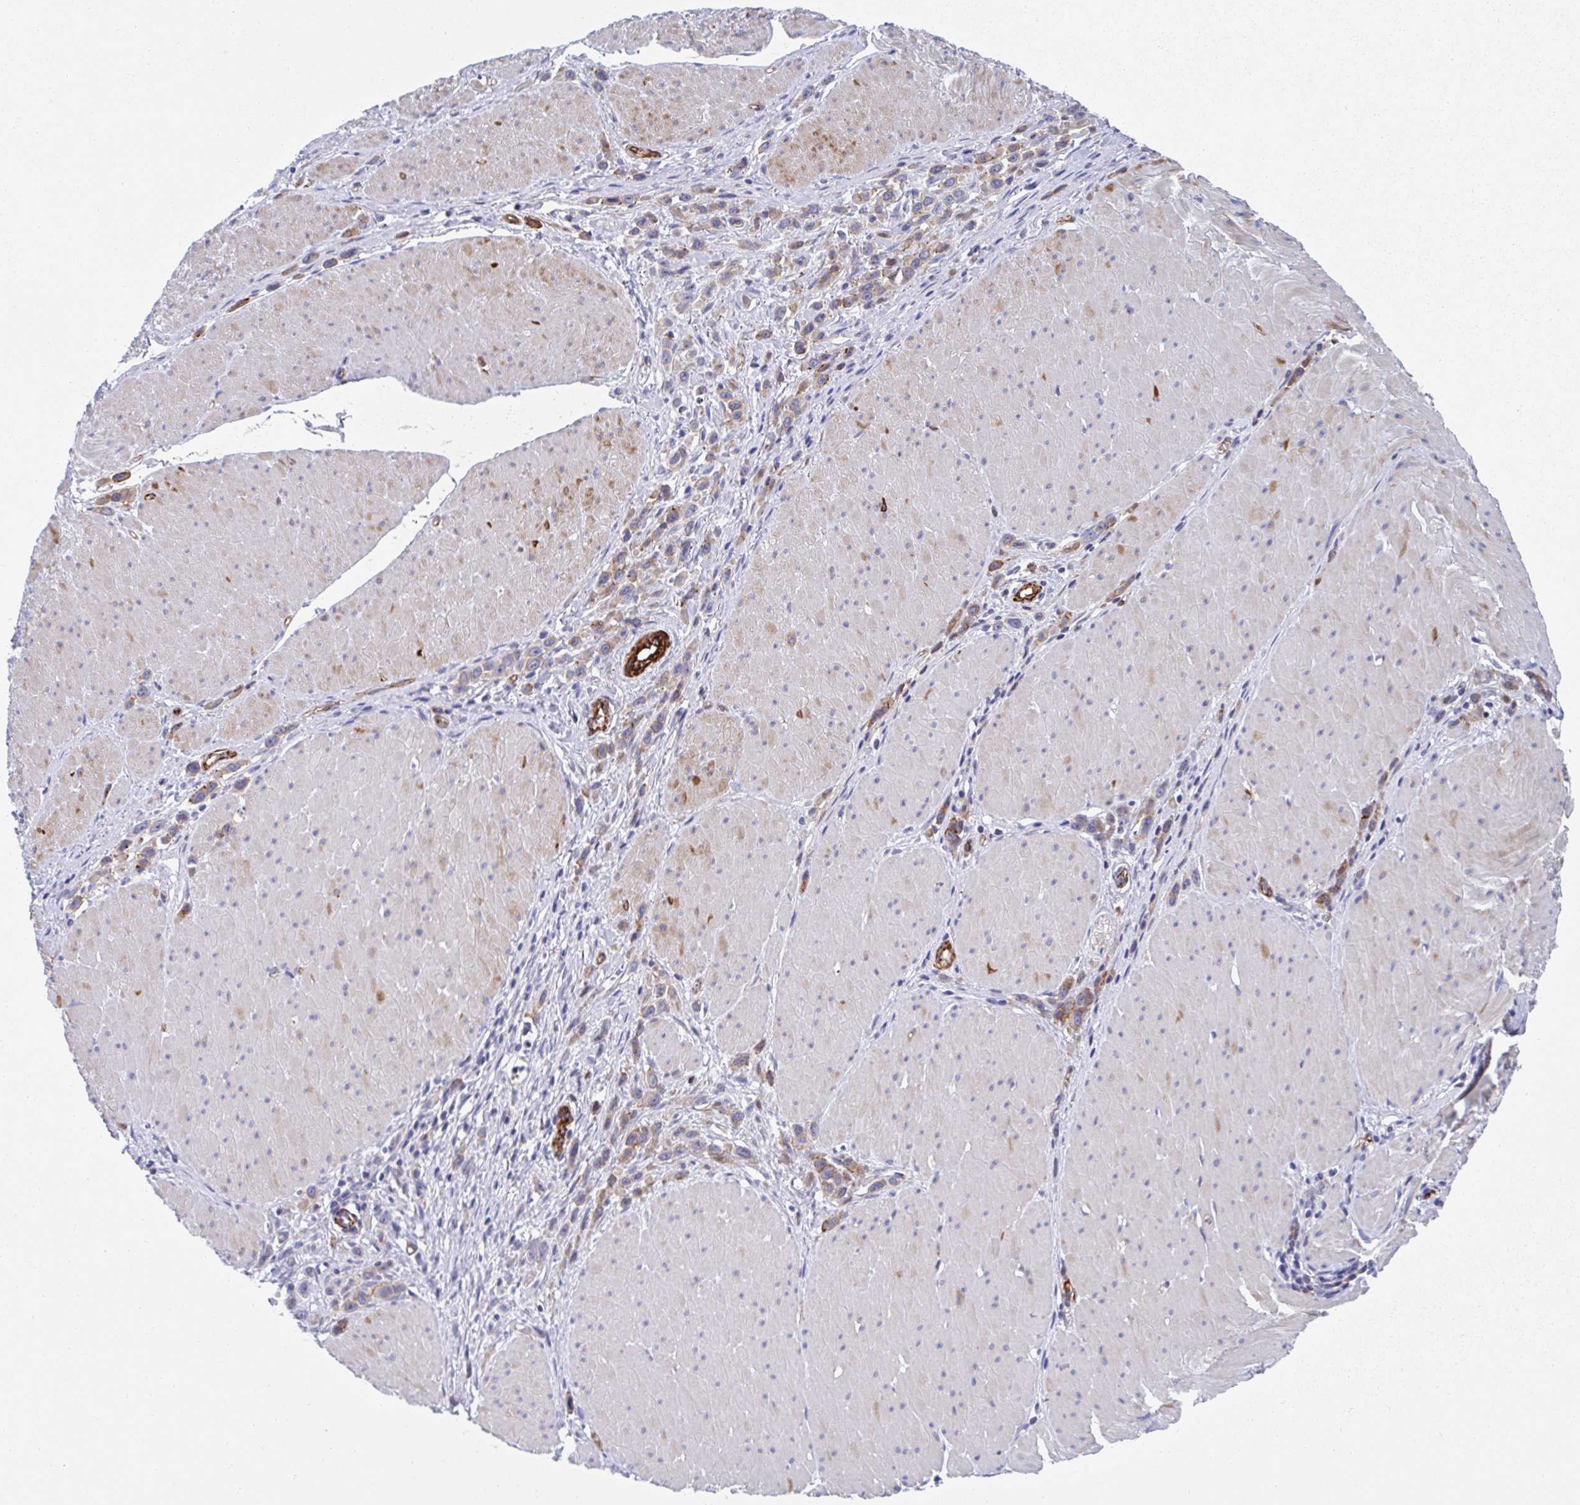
{"staining": {"intensity": "weak", "quantity": ">75%", "location": "cytoplasmic/membranous"}, "tissue": "stomach cancer", "cell_type": "Tumor cells", "image_type": "cancer", "snomed": [{"axis": "morphology", "description": "Adenocarcinoma, NOS"}, {"axis": "topography", "description": "Stomach"}], "caption": "About >75% of tumor cells in stomach cancer display weak cytoplasmic/membranous protein expression as visualized by brown immunohistochemical staining.", "gene": "KLC3", "patient": {"sex": "male", "age": 47}}